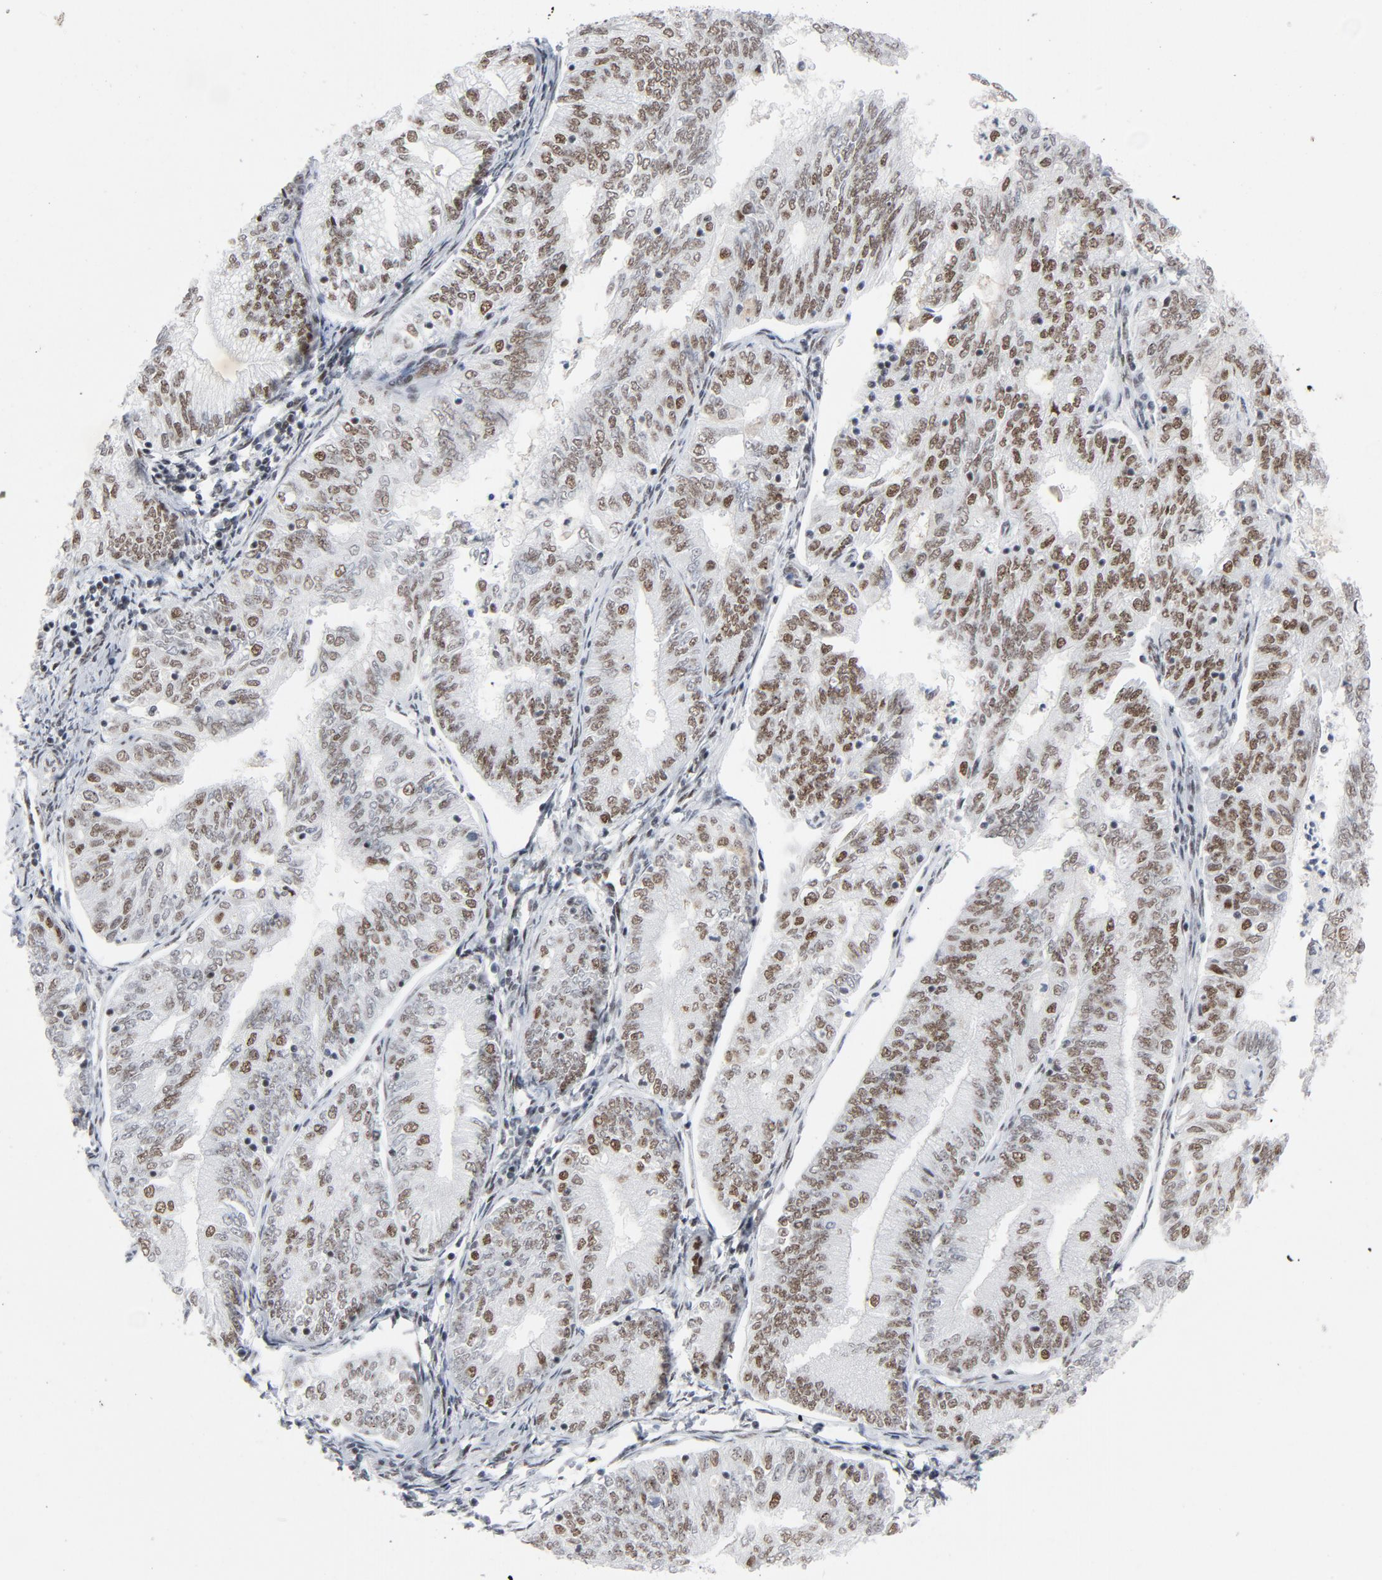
{"staining": {"intensity": "moderate", "quantity": ">75%", "location": "nuclear"}, "tissue": "endometrial cancer", "cell_type": "Tumor cells", "image_type": "cancer", "snomed": [{"axis": "morphology", "description": "Adenocarcinoma, NOS"}, {"axis": "topography", "description": "Endometrium"}], "caption": "Immunohistochemical staining of endometrial adenocarcinoma shows moderate nuclear protein expression in about >75% of tumor cells.", "gene": "HSF1", "patient": {"sex": "female", "age": 69}}